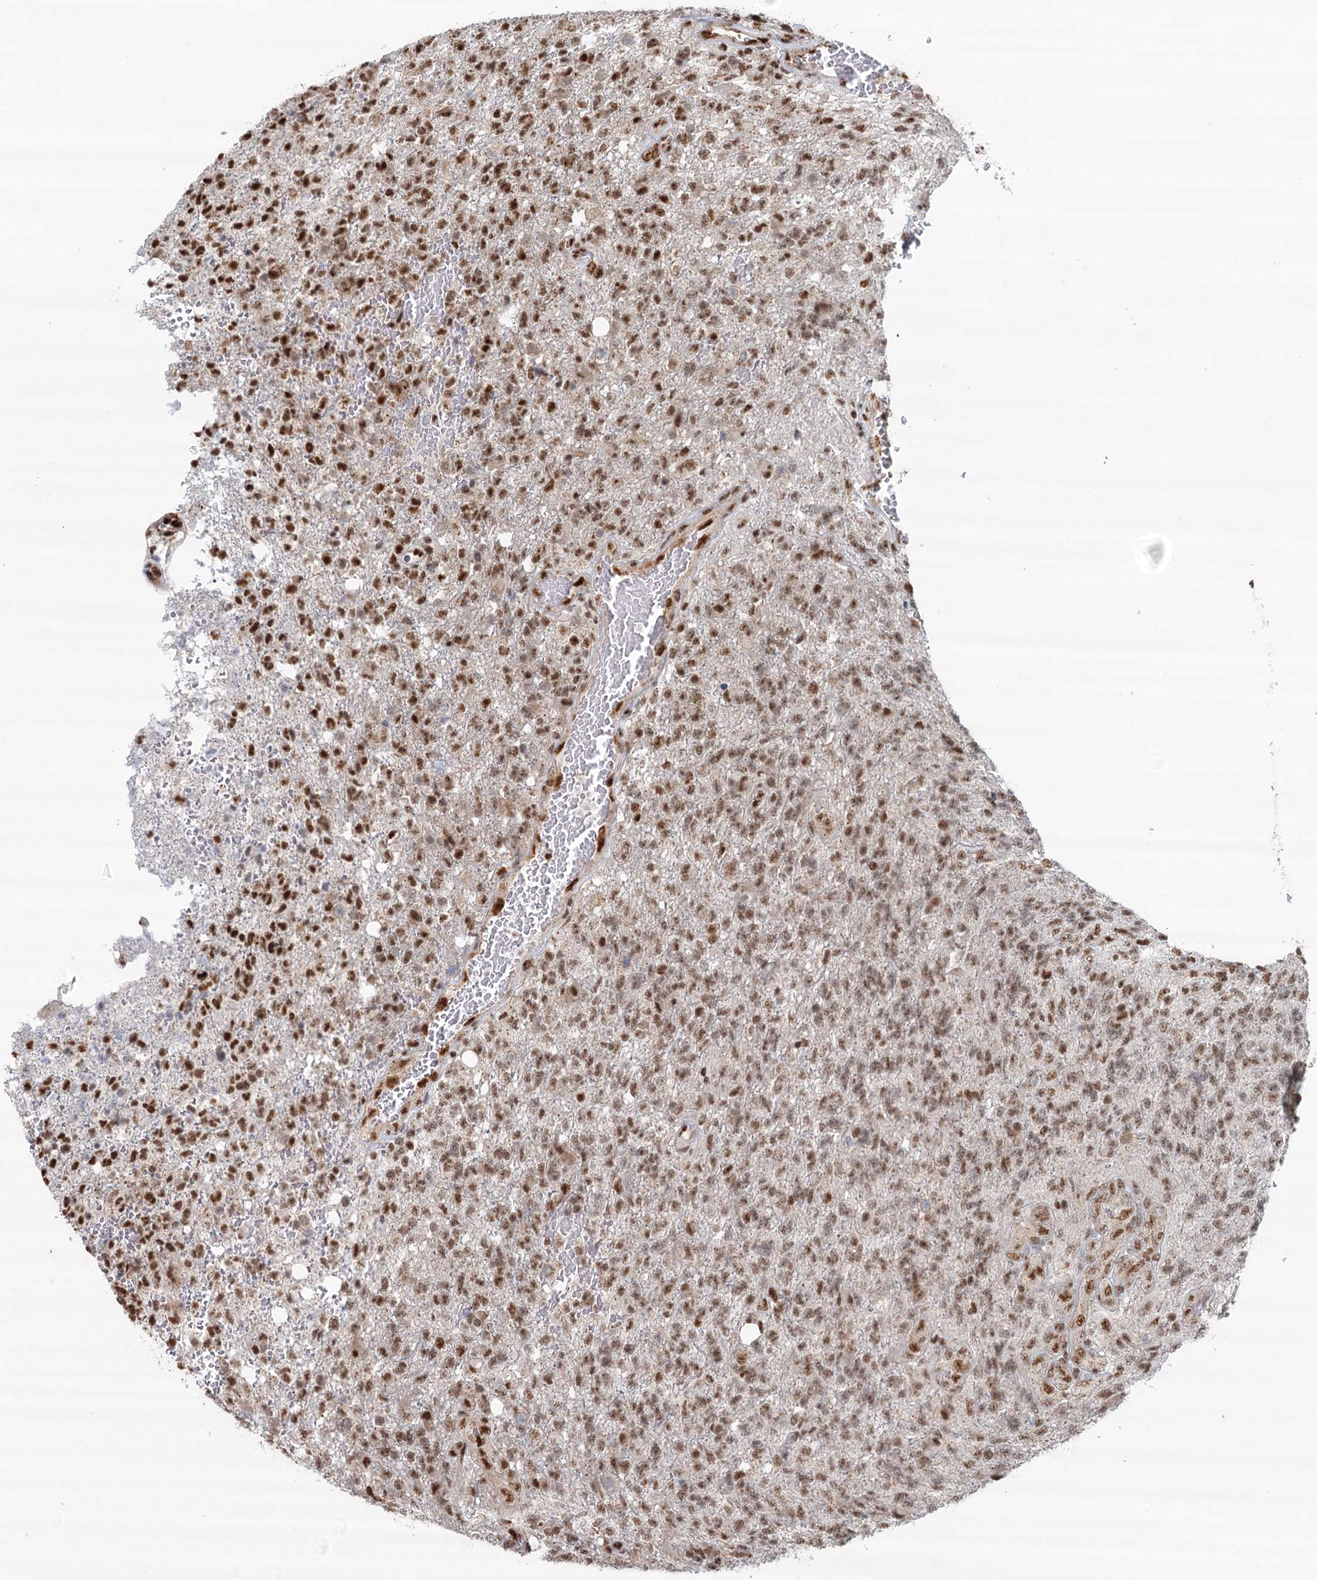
{"staining": {"intensity": "moderate", "quantity": "25%-75%", "location": "nuclear"}, "tissue": "glioma", "cell_type": "Tumor cells", "image_type": "cancer", "snomed": [{"axis": "morphology", "description": "Glioma, malignant, High grade"}, {"axis": "topography", "description": "Brain"}], "caption": "Moderate nuclear staining for a protein is appreciated in approximately 25%-75% of tumor cells of malignant high-grade glioma using immunohistochemistry (IHC).", "gene": "GPALPP1", "patient": {"sex": "male", "age": 56}}